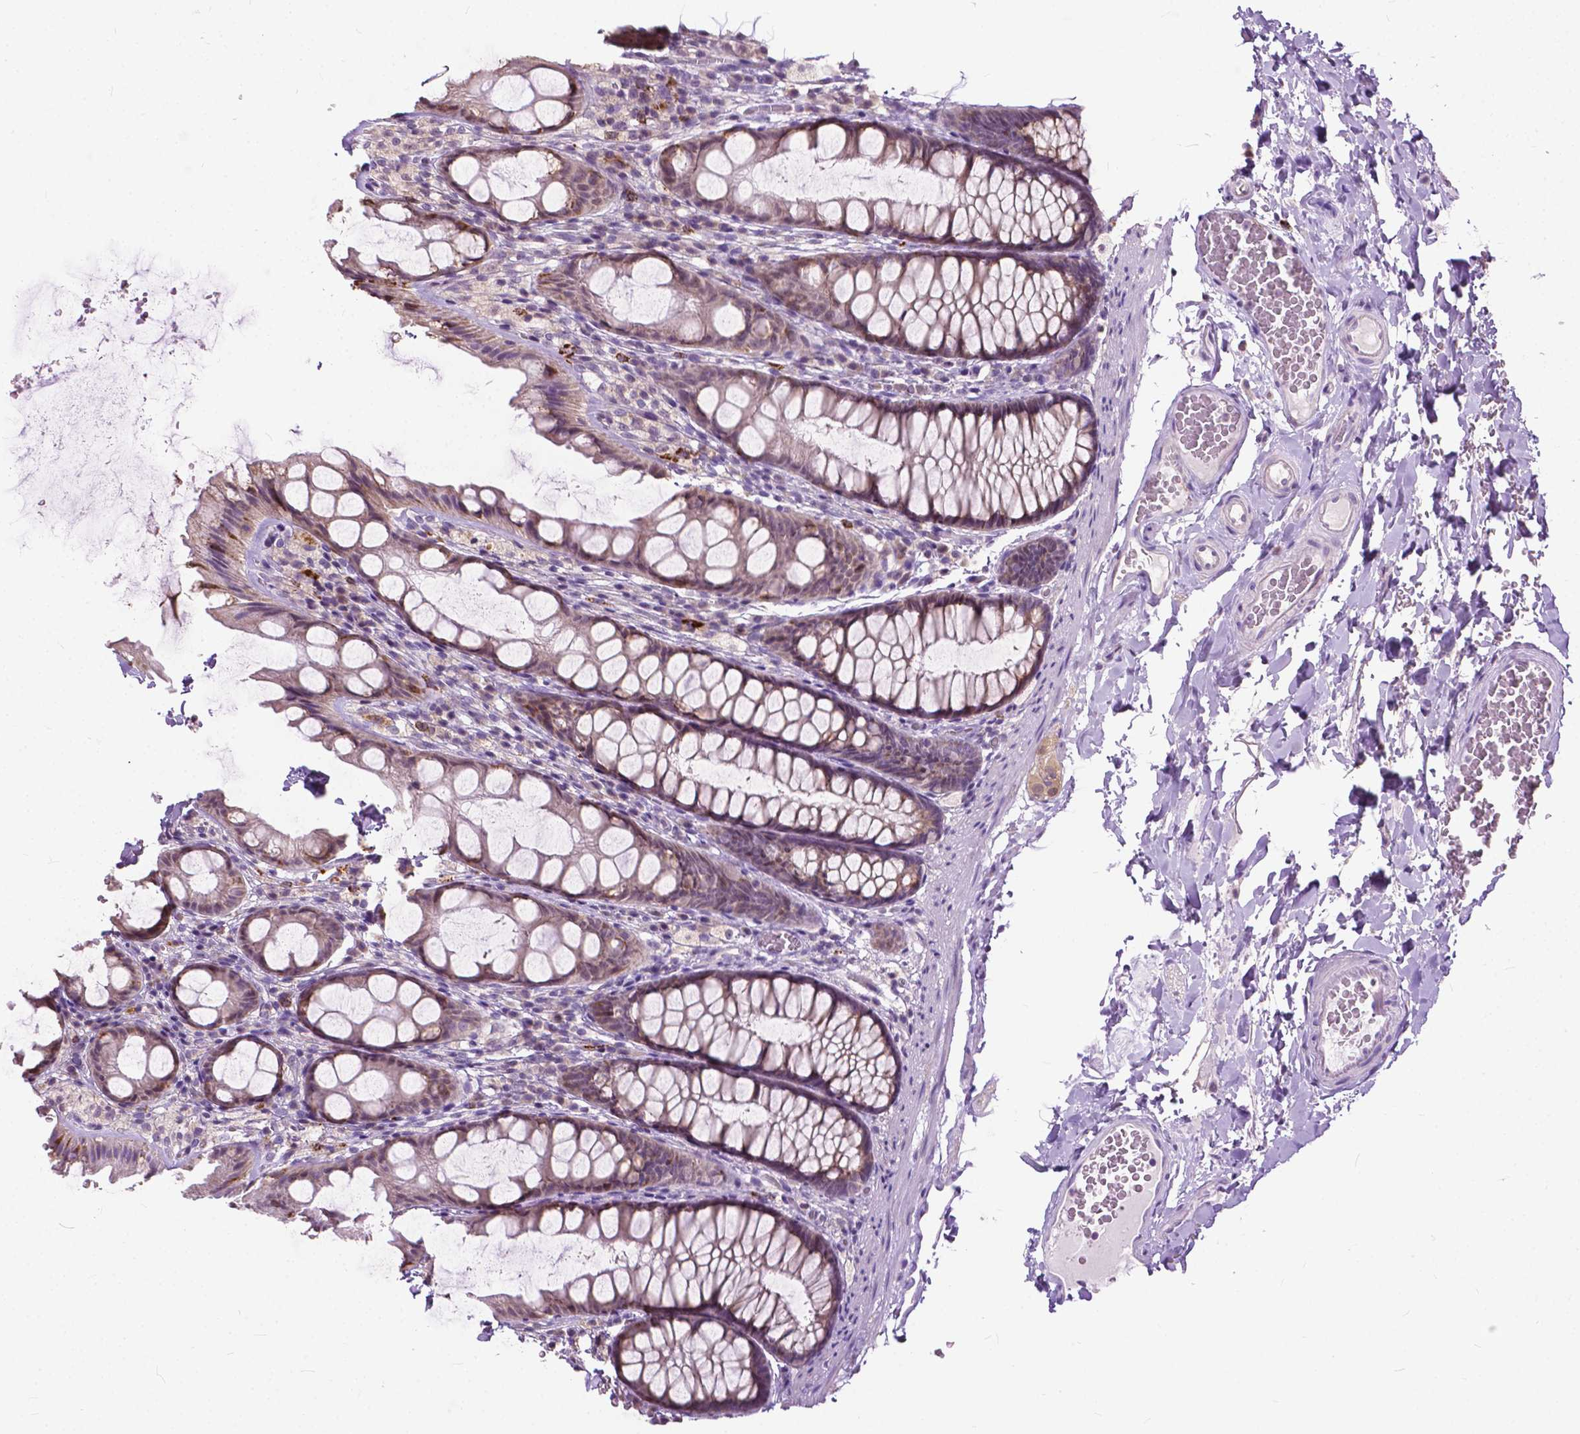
{"staining": {"intensity": "negative", "quantity": "none", "location": "none"}, "tissue": "colon", "cell_type": "Endothelial cells", "image_type": "normal", "snomed": [{"axis": "morphology", "description": "Normal tissue, NOS"}, {"axis": "topography", "description": "Colon"}], "caption": "A high-resolution histopathology image shows immunohistochemistry staining of benign colon, which shows no significant positivity in endothelial cells.", "gene": "TTC9B", "patient": {"sex": "male", "age": 47}}